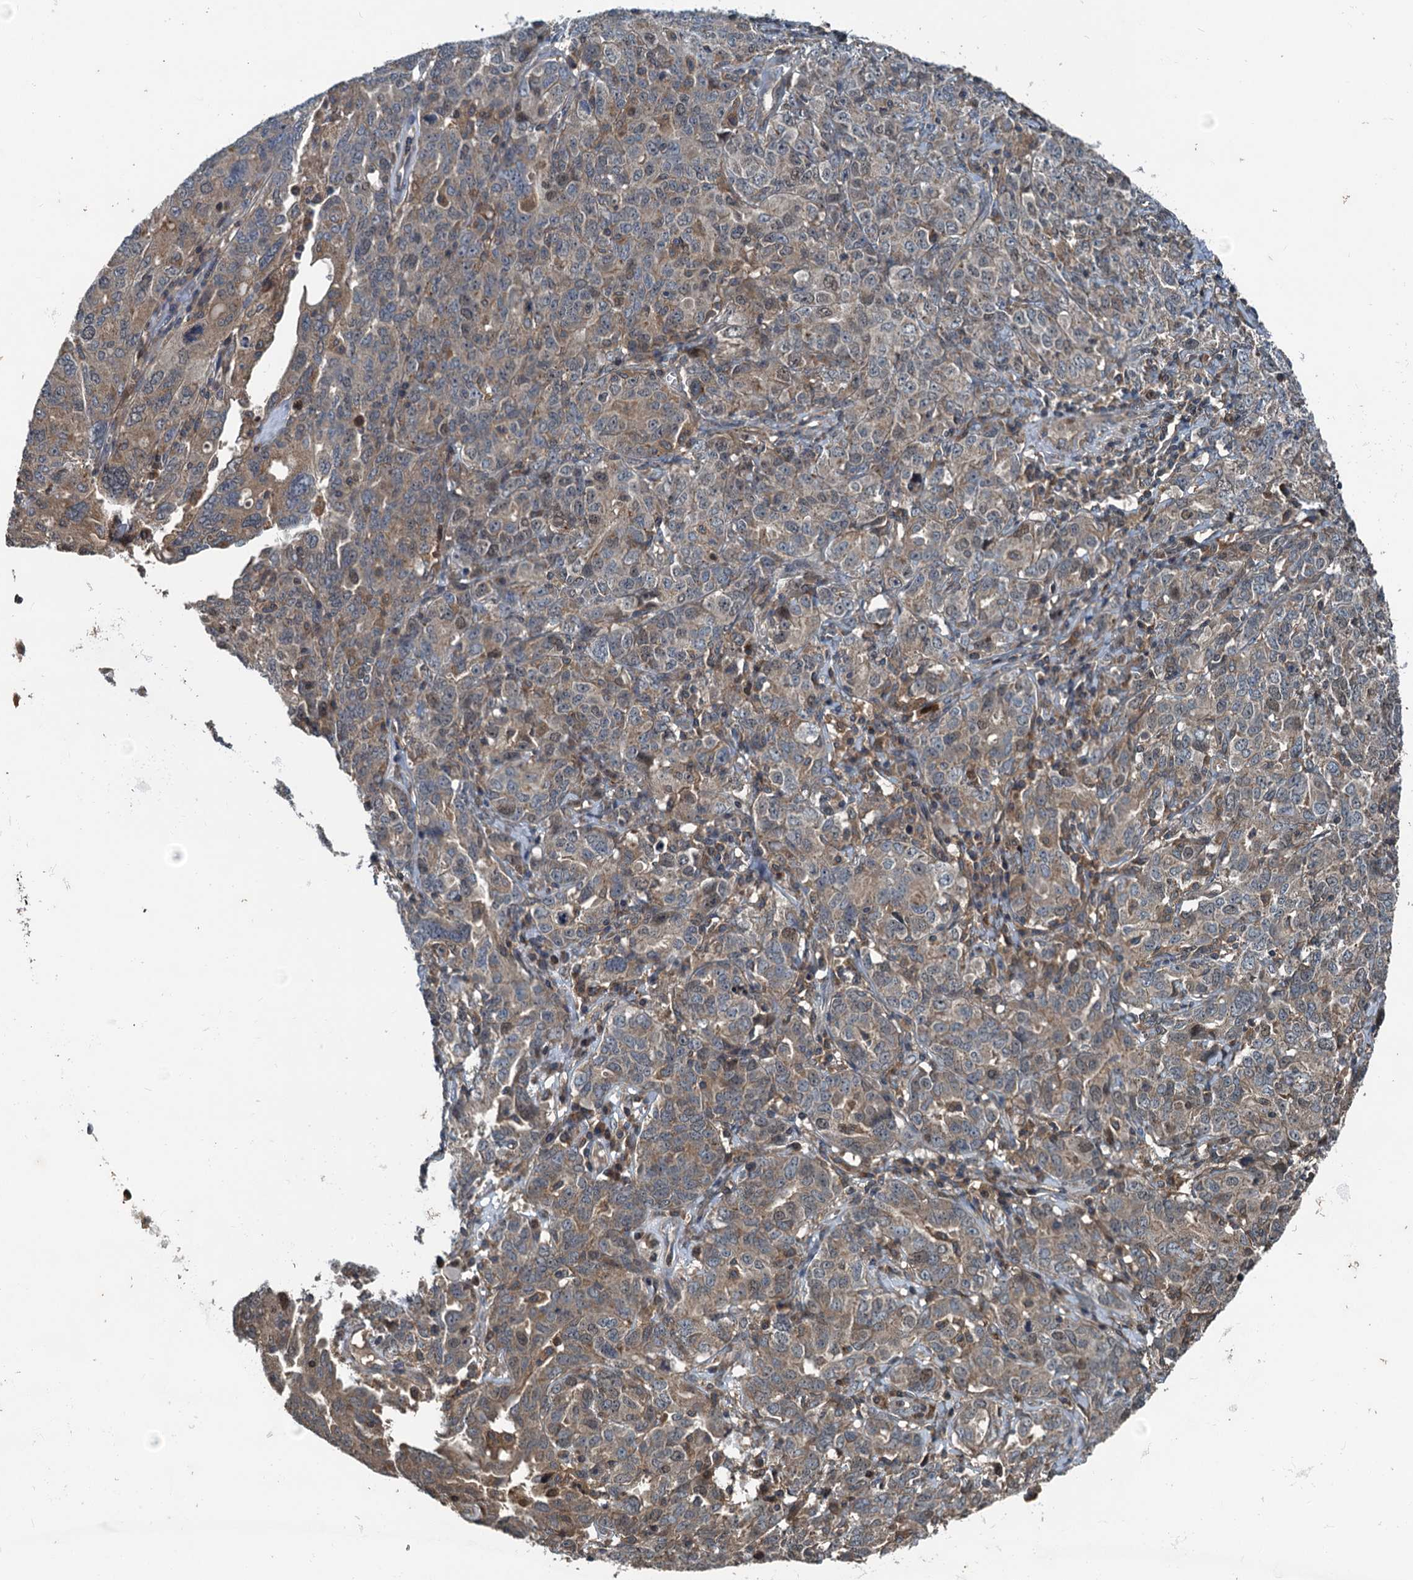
{"staining": {"intensity": "moderate", "quantity": "25%-75%", "location": "cytoplasmic/membranous"}, "tissue": "ovarian cancer", "cell_type": "Tumor cells", "image_type": "cancer", "snomed": [{"axis": "morphology", "description": "Carcinoma, endometroid"}, {"axis": "topography", "description": "Ovary"}], "caption": "A photomicrograph showing moderate cytoplasmic/membranous positivity in approximately 25%-75% of tumor cells in ovarian endometroid carcinoma, as visualized by brown immunohistochemical staining.", "gene": "TEDC1", "patient": {"sex": "female", "age": 62}}